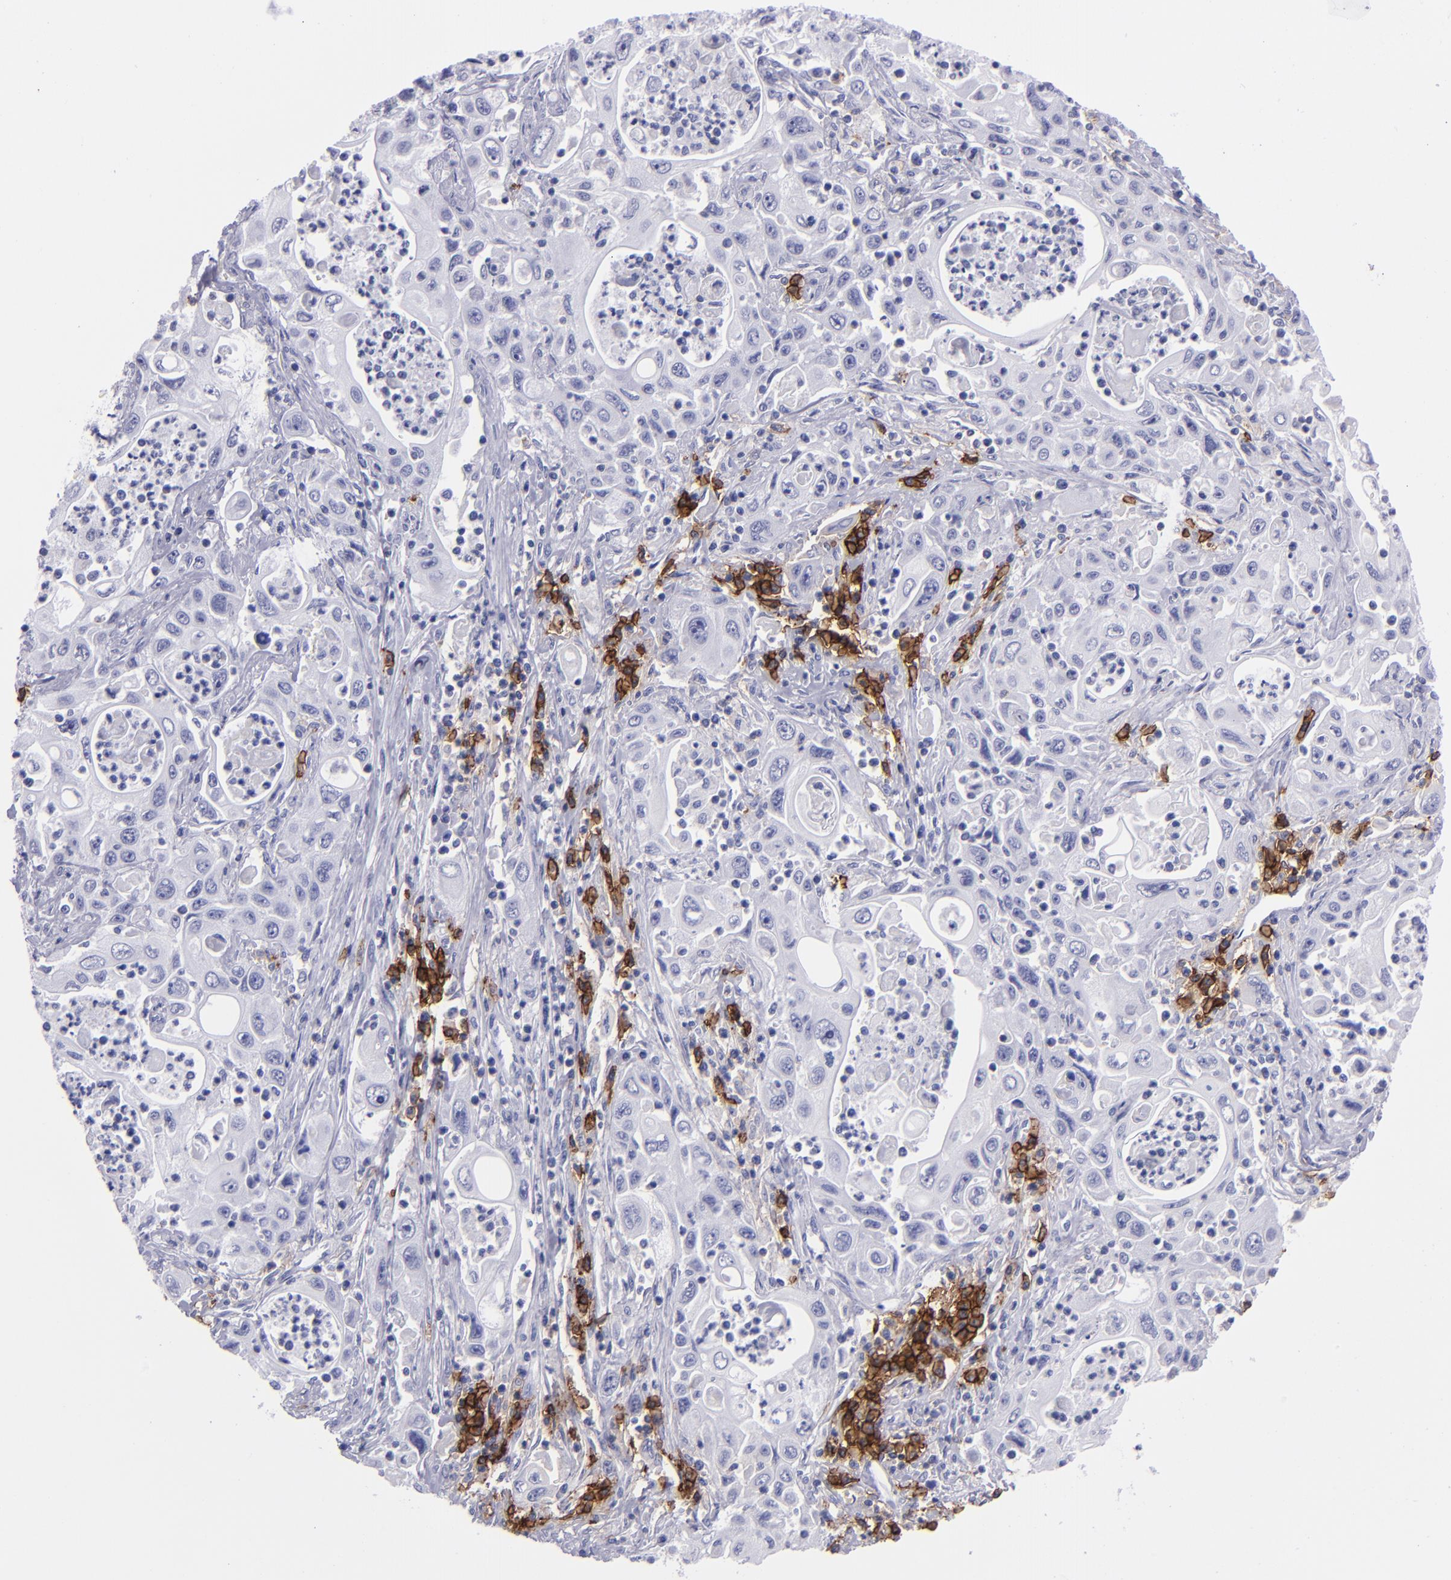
{"staining": {"intensity": "negative", "quantity": "none", "location": "none"}, "tissue": "pancreatic cancer", "cell_type": "Tumor cells", "image_type": "cancer", "snomed": [{"axis": "morphology", "description": "Adenocarcinoma, NOS"}, {"axis": "topography", "description": "Pancreas"}], "caption": "Immunohistochemistry (IHC) of human pancreatic adenocarcinoma exhibits no expression in tumor cells. The staining was performed using DAB (3,3'-diaminobenzidine) to visualize the protein expression in brown, while the nuclei were stained in blue with hematoxylin (Magnification: 20x).", "gene": "CD38", "patient": {"sex": "male", "age": 70}}